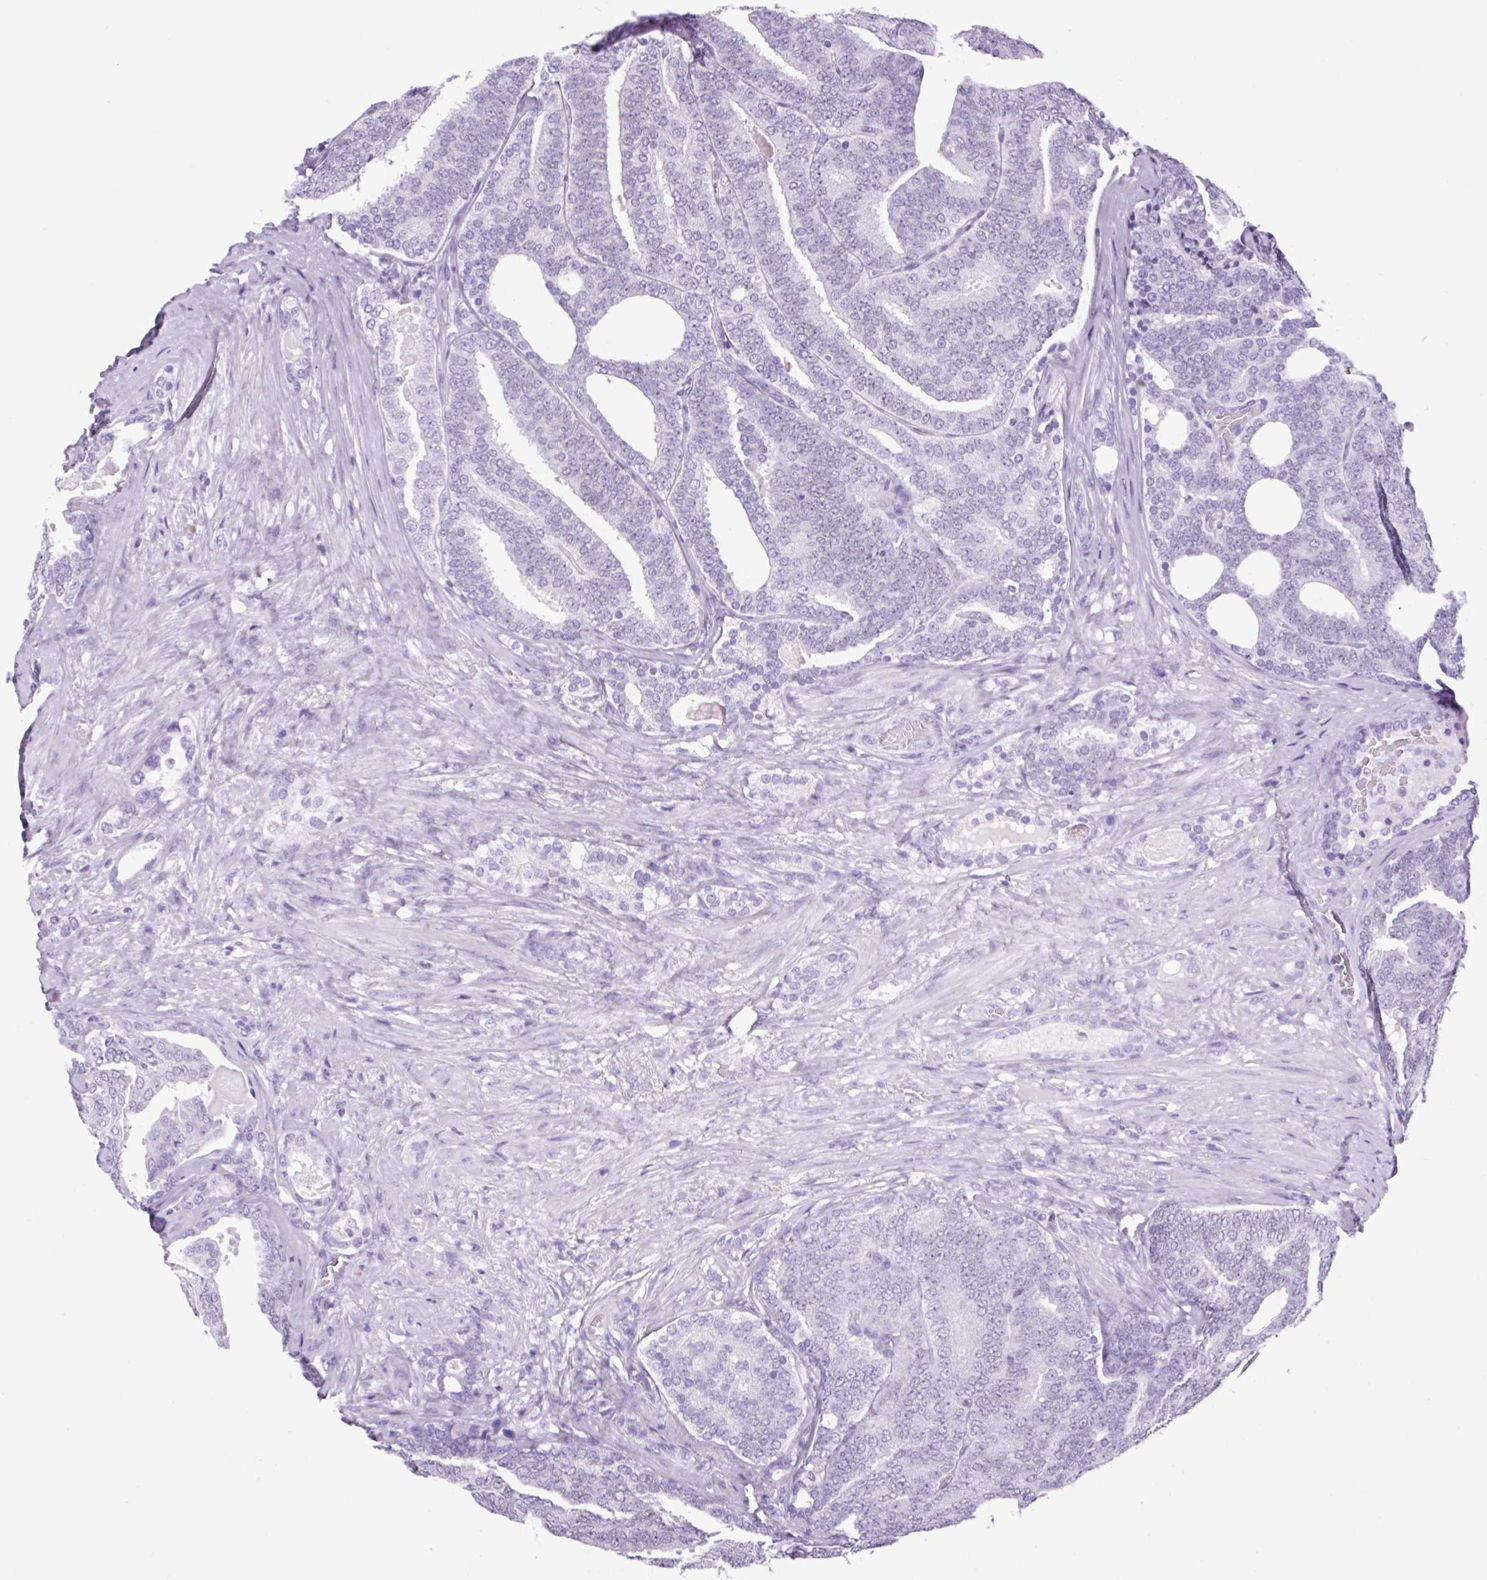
{"staining": {"intensity": "negative", "quantity": "none", "location": "none"}, "tissue": "prostate cancer", "cell_type": "Tumor cells", "image_type": "cancer", "snomed": [{"axis": "morphology", "description": "Adenocarcinoma, High grade"}, {"axis": "topography", "description": "Prostate"}], "caption": "The immunohistochemistry (IHC) micrograph has no significant staining in tumor cells of high-grade adenocarcinoma (prostate) tissue.", "gene": "VPREB1", "patient": {"sex": "male", "age": 65}}